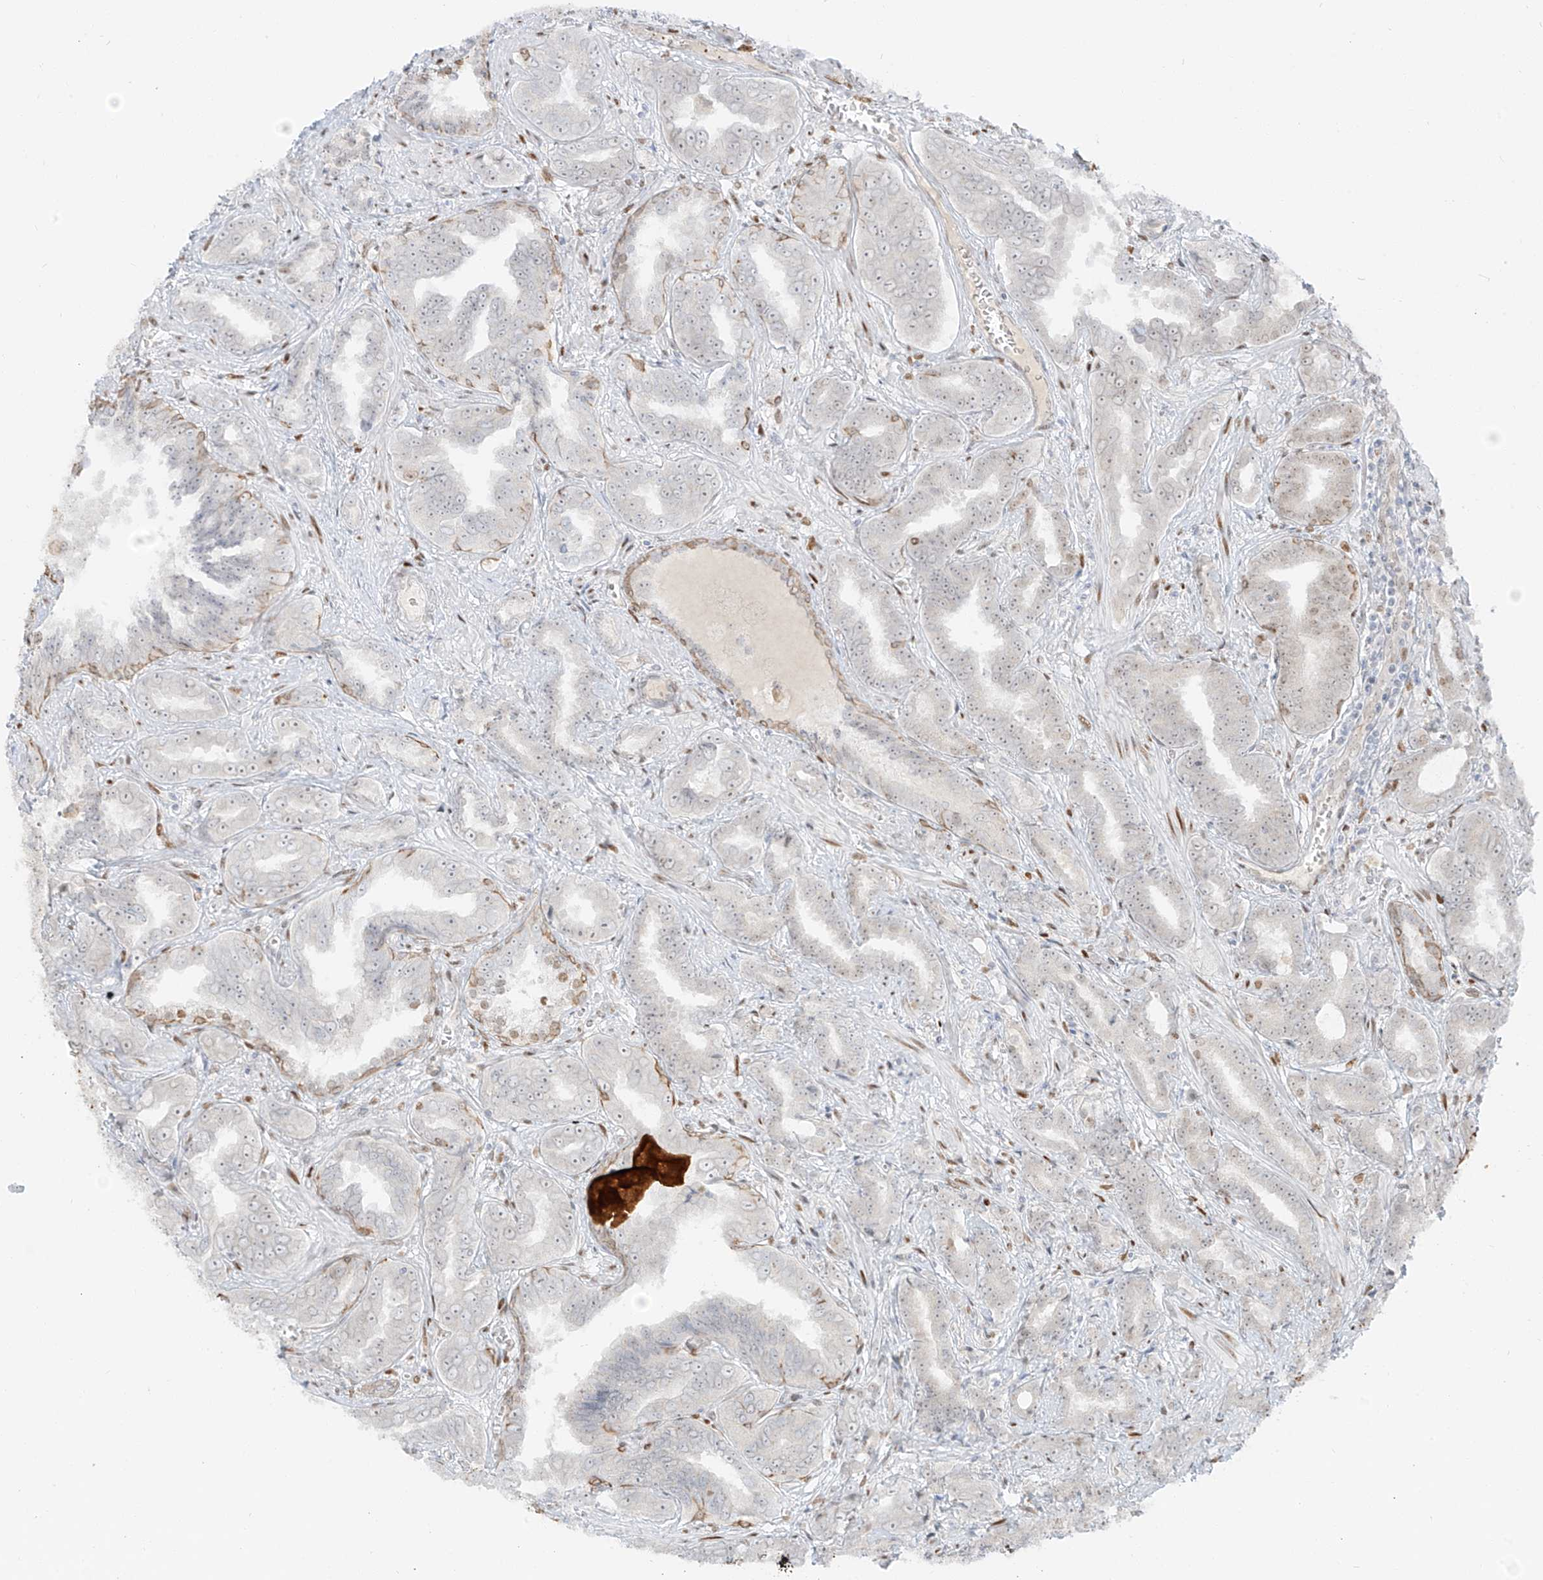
{"staining": {"intensity": "weak", "quantity": "<25%", "location": "nuclear"}, "tissue": "prostate cancer", "cell_type": "Tumor cells", "image_type": "cancer", "snomed": [{"axis": "morphology", "description": "Adenocarcinoma, High grade"}, {"axis": "topography", "description": "Prostate and seminal vesicle, NOS"}], "caption": "IHC of human prostate cancer demonstrates no expression in tumor cells. Nuclei are stained in blue.", "gene": "ZNF774", "patient": {"sex": "male", "age": 67}}